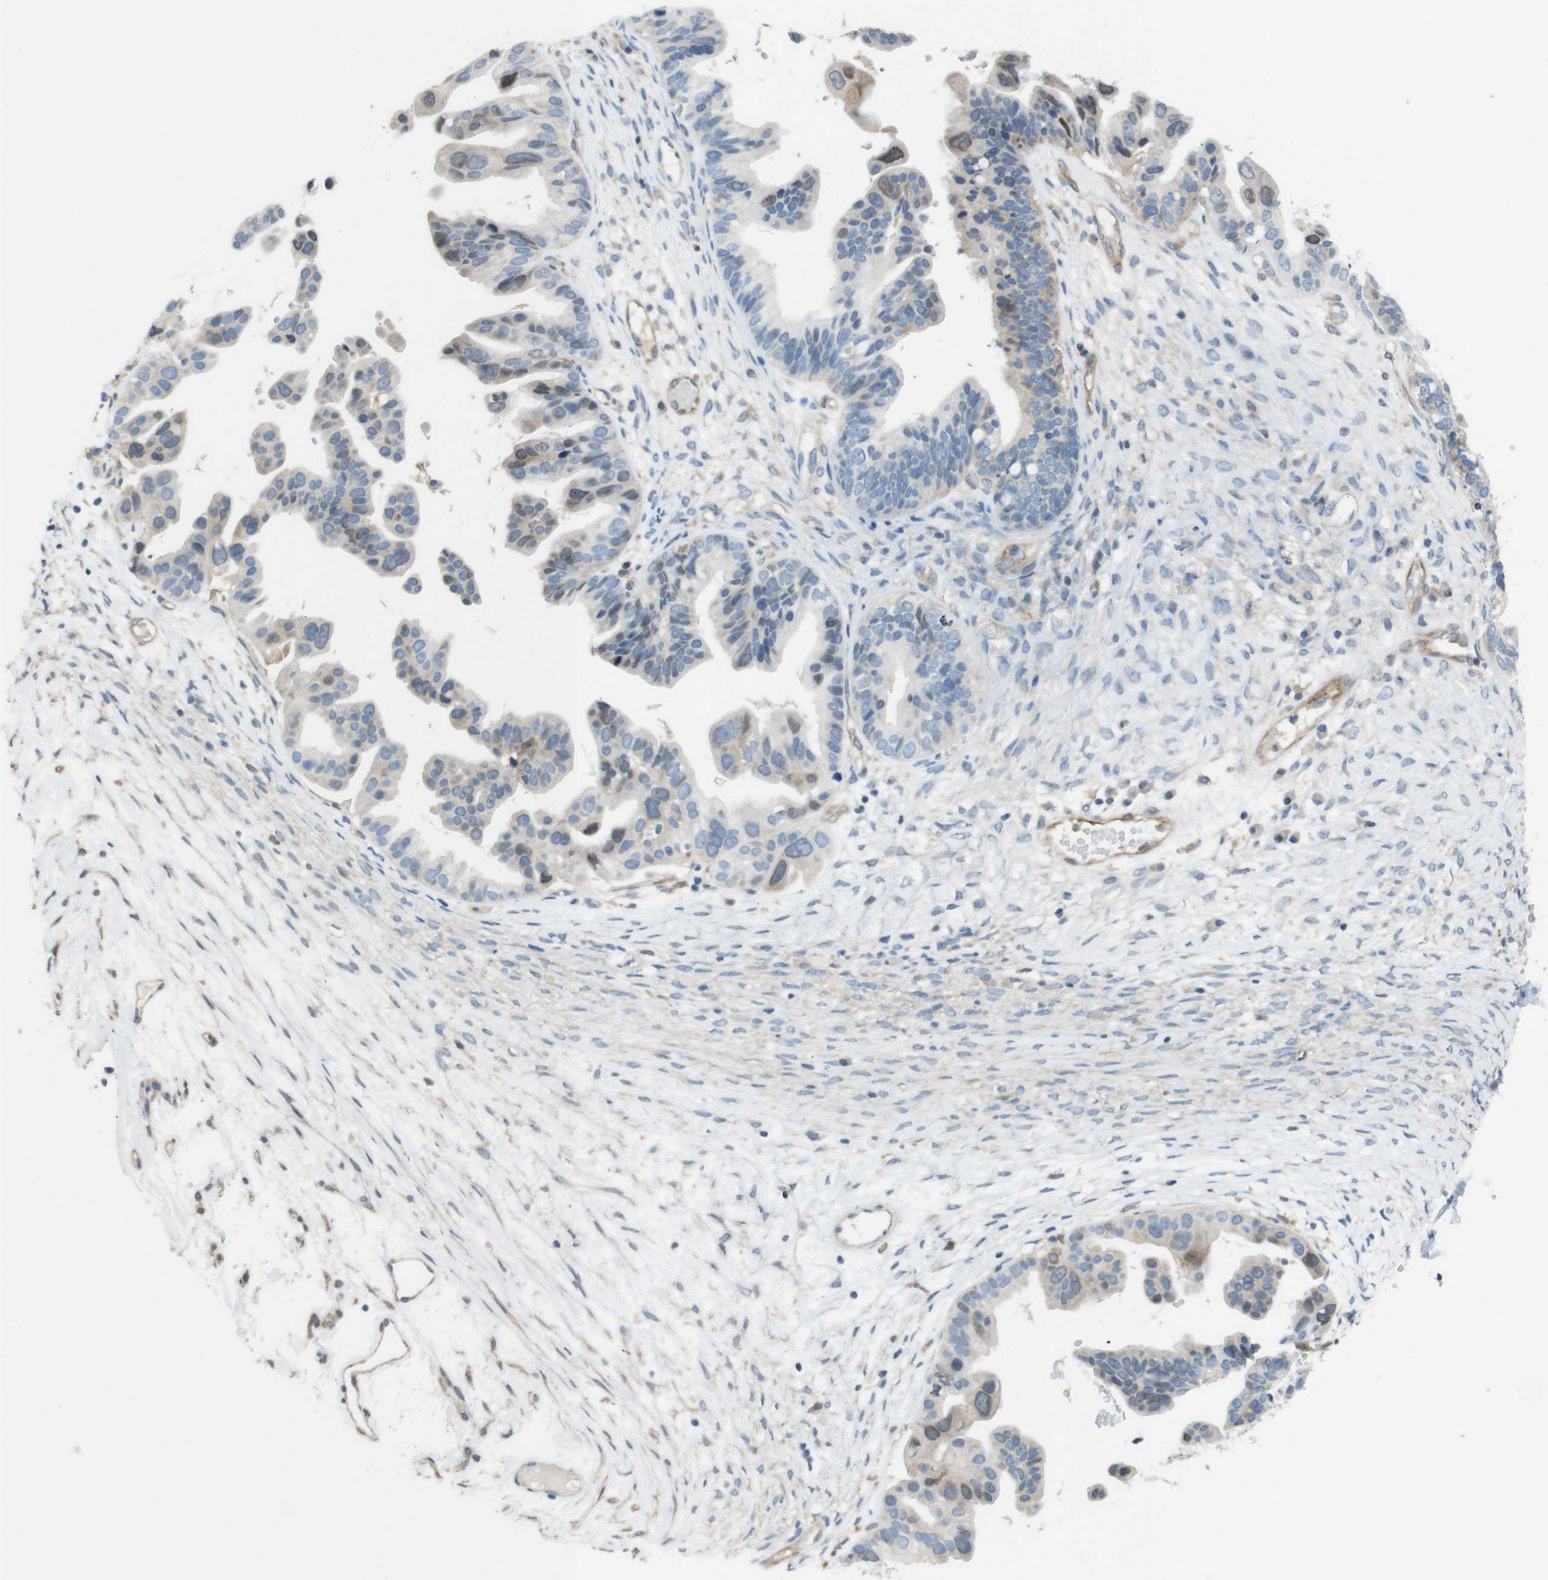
{"staining": {"intensity": "weak", "quantity": "<25%", "location": "nuclear"}, "tissue": "ovarian cancer", "cell_type": "Tumor cells", "image_type": "cancer", "snomed": [{"axis": "morphology", "description": "Cystadenocarcinoma, serous, NOS"}, {"axis": "topography", "description": "Ovary"}], "caption": "The micrograph displays no significant positivity in tumor cells of ovarian cancer.", "gene": "PCDH10", "patient": {"sex": "female", "age": 56}}